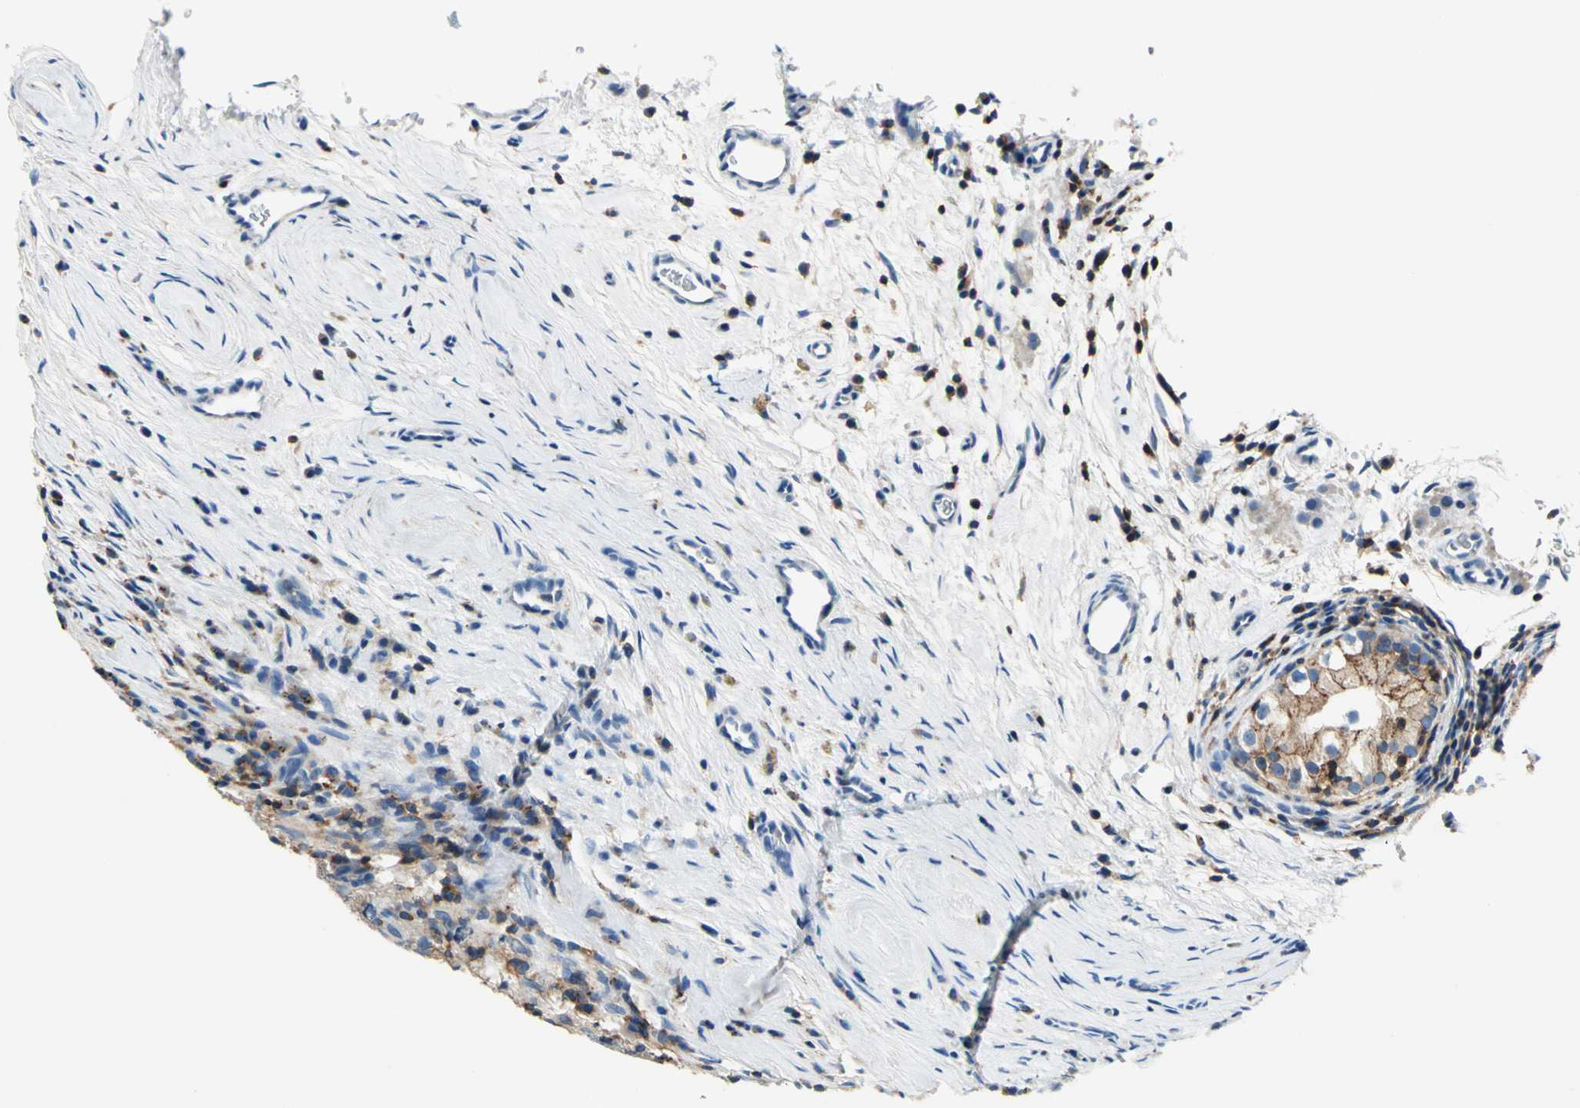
{"staining": {"intensity": "moderate", "quantity": ">75%", "location": "cytoplasmic/membranous"}, "tissue": "testis cancer", "cell_type": "Tumor cells", "image_type": "cancer", "snomed": [{"axis": "morphology", "description": "Carcinoma, Embryonal, NOS"}, {"axis": "topography", "description": "Testis"}], "caption": "Immunohistochemical staining of testis embryonal carcinoma shows medium levels of moderate cytoplasmic/membranous staining in approximately >75% of tumor cells.", "gene": "SEPTIN6", "patient": {"sex": "male", "age": 21}}